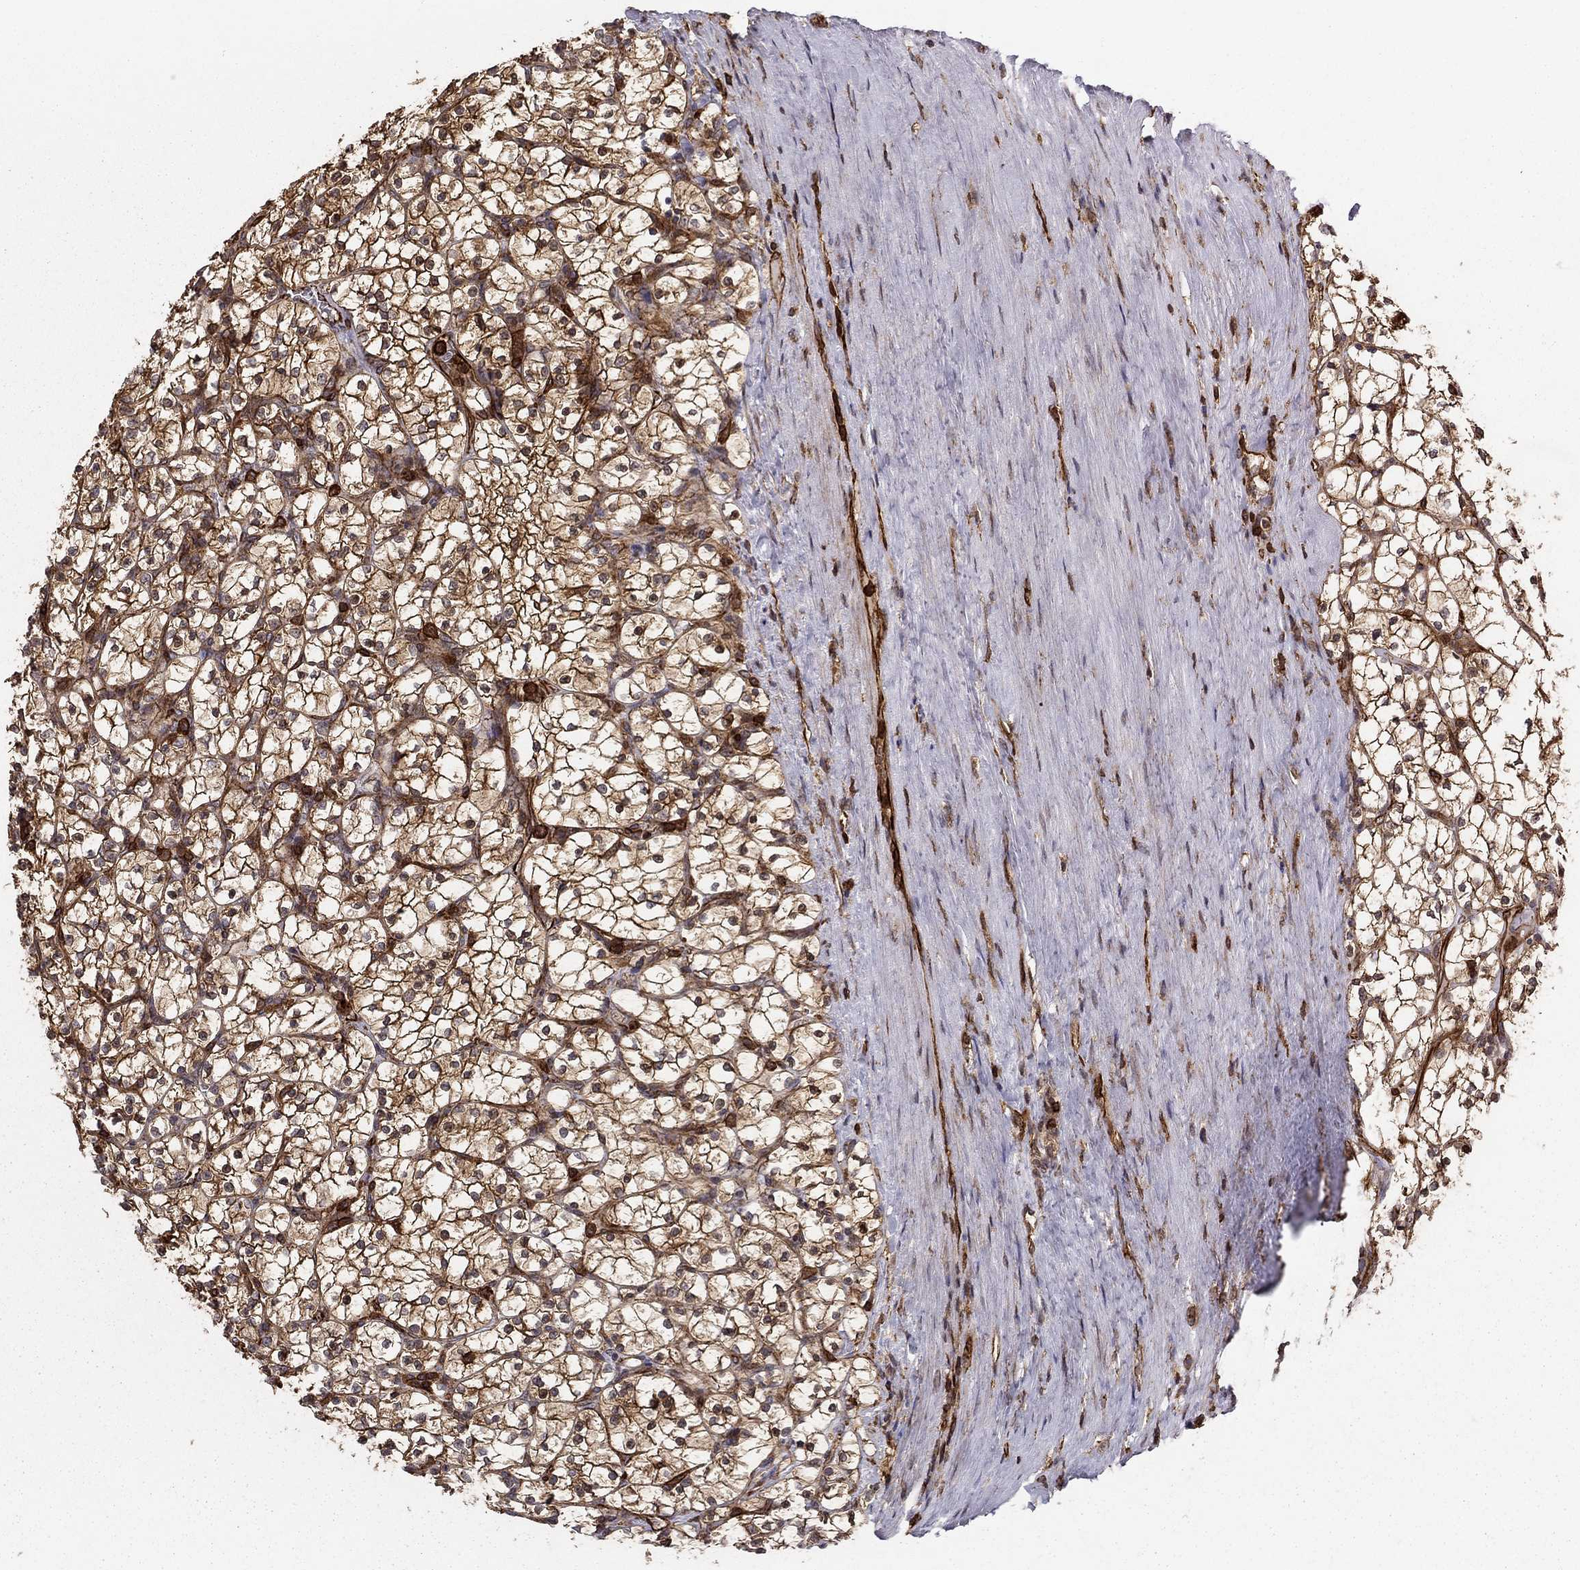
{"staining": {"intensity": "strong", "quantity": ">75%", "location": "cytoplasmic/membranous"}, "tissue": "renal cancer", "cell_type": "Tumor cells", "image_type": "cancer", "snomed": [{"axis": "morphology", "description": "Adenocarcinoma, NOS"}, {"axis": "topography", "description": "Kidney"}], "caption": "The micrograph demonstrates staining of renal adenocarcinoma, revealing strong cytoplasmic/membranous protein staining (brown color) within tumor cells. (IHC, brightfield microscopy, high magnification).", "gene": "ADM", "patient": {"sex": "female", "age": 89}}